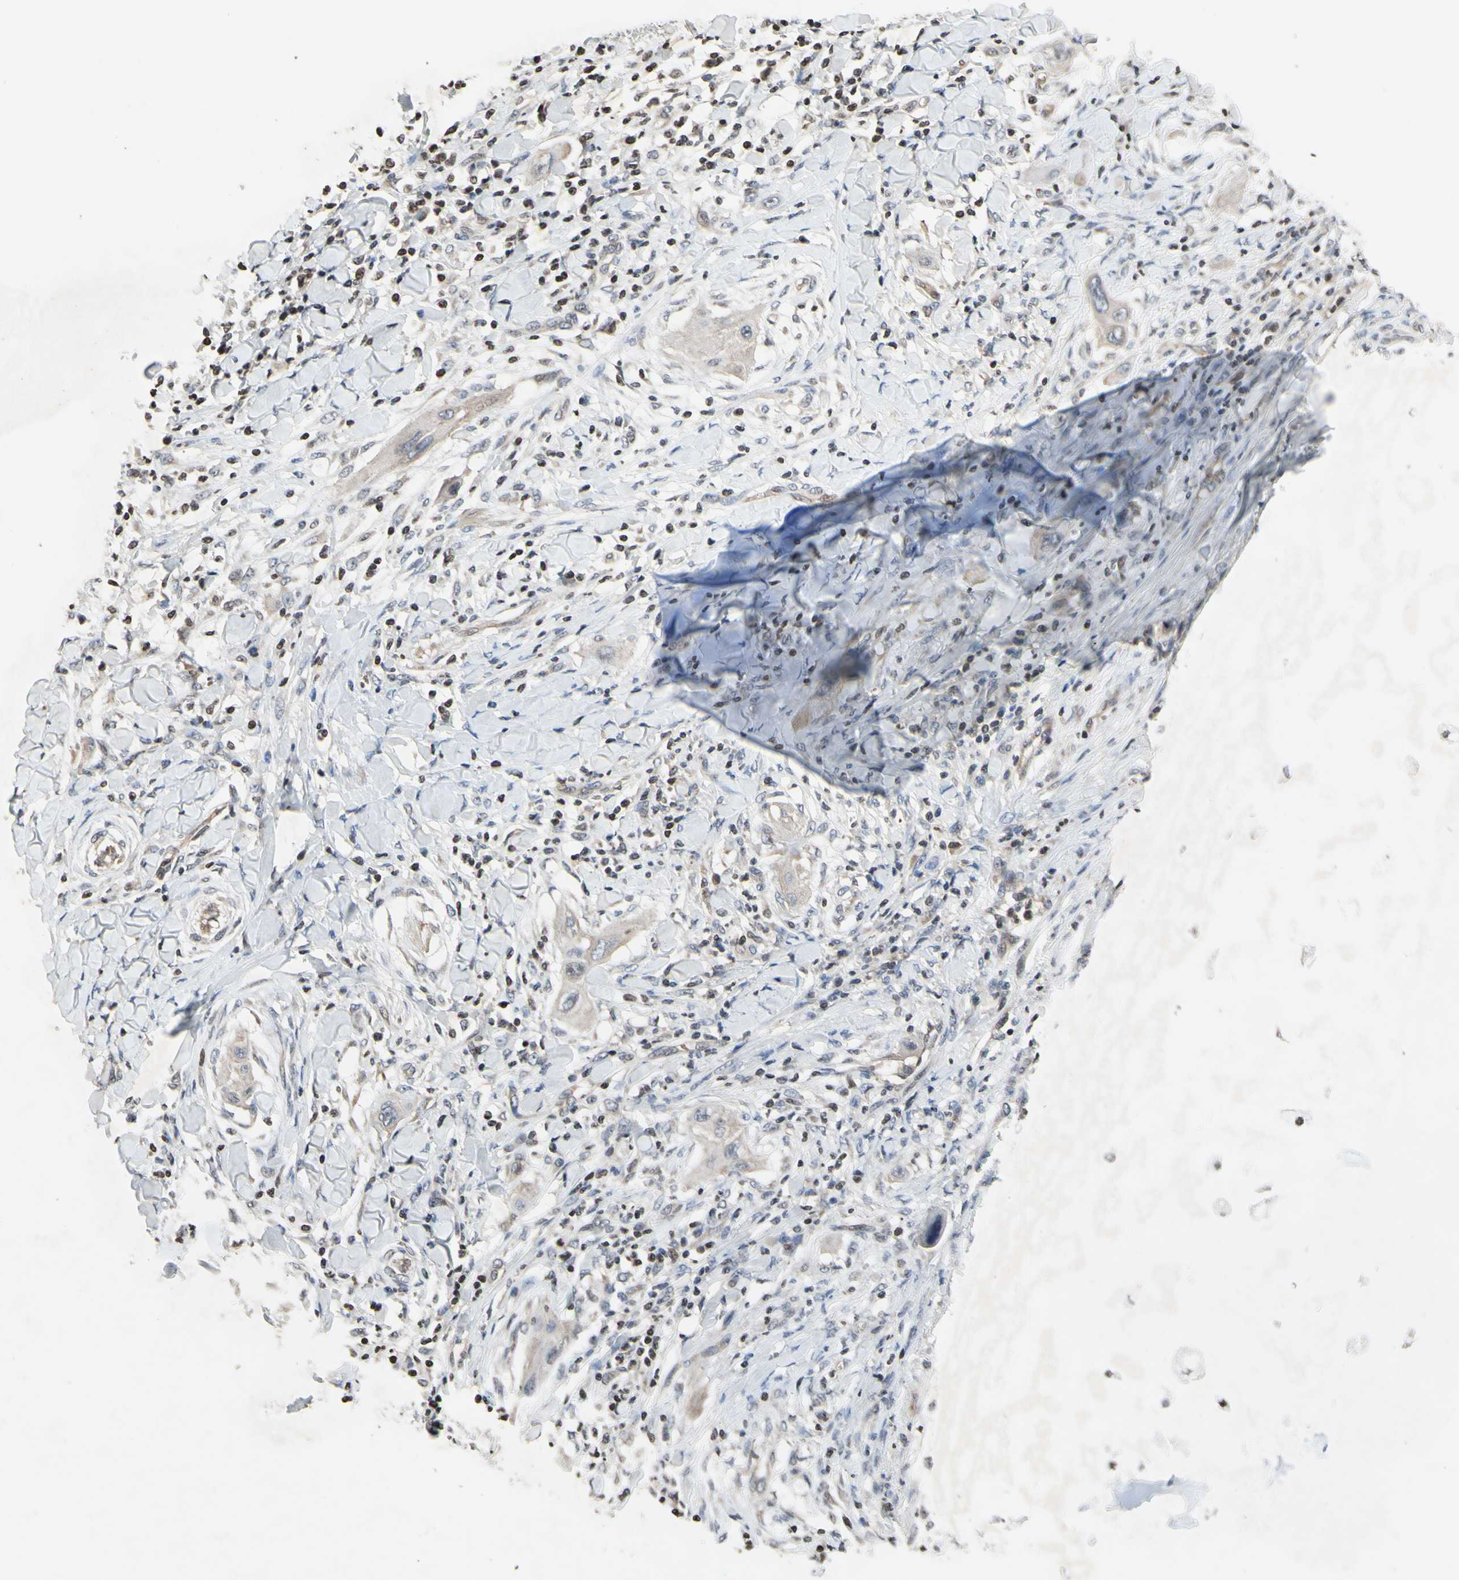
{"staining": {"intensity": "weak", "quantity": "25%-75%", "location": "cytoplasmic/membranous"}, "tissue": "lung cancer", "cell_type": "Tumor cells", "image_type": "cancer", "snomed": [{"axis": "morphology", "description": "Squamous cell carcinoma, NOS"}, {"axis": "topography", "description": "Lung"}], "caption": "This image displays IHC staining of lung squamous cell carcinoma, with low weak cytoplasmic/membranous expression in approximately 25%-75% of tumor cells.", "gene": "ARG1", "patient": {"sex": "female", "age": 47}}